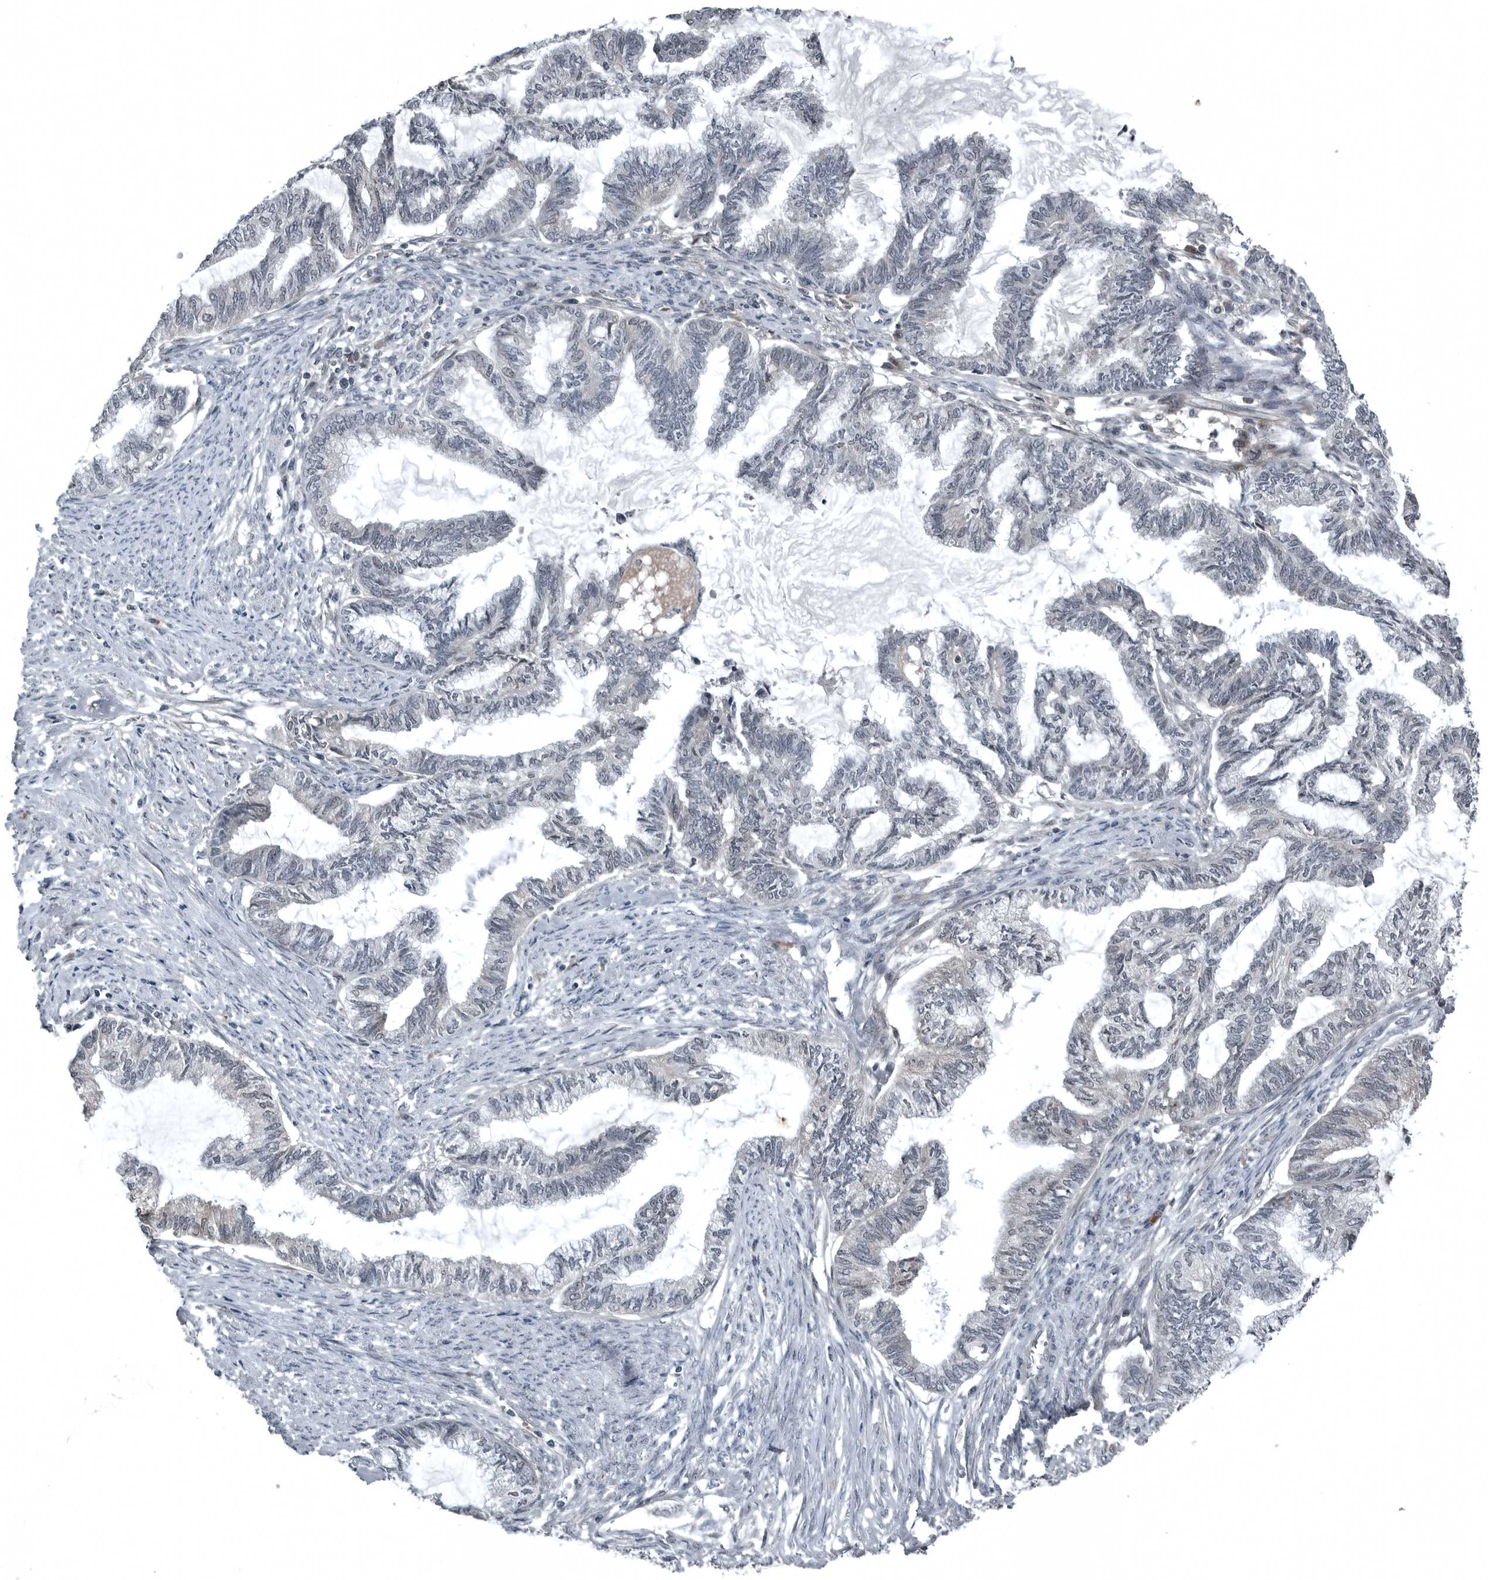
{"staining": {"intensity": "negative", "quantity": "none", "location": "none"}, "tissue": "endometrial cancer", "cell_type": "Tumor cells", "image_type": "cancer", "snomed": [{"axis": "morphology", "description": "Adenocarcinoma, NOS"}, {"axis": "topography", "description": "Endometrium"}], "caption": "DAB immunohistochemical staining of adenocarcinoma (endometrial) reveals no significant positivity in tumor cells. (DAB (3,3'-diaminobenzidine) immunohistochemistry (IHC) with hematoxylin counter stain).", "gene": "GAK", "patient": {"sex": "female", "age": 86}}